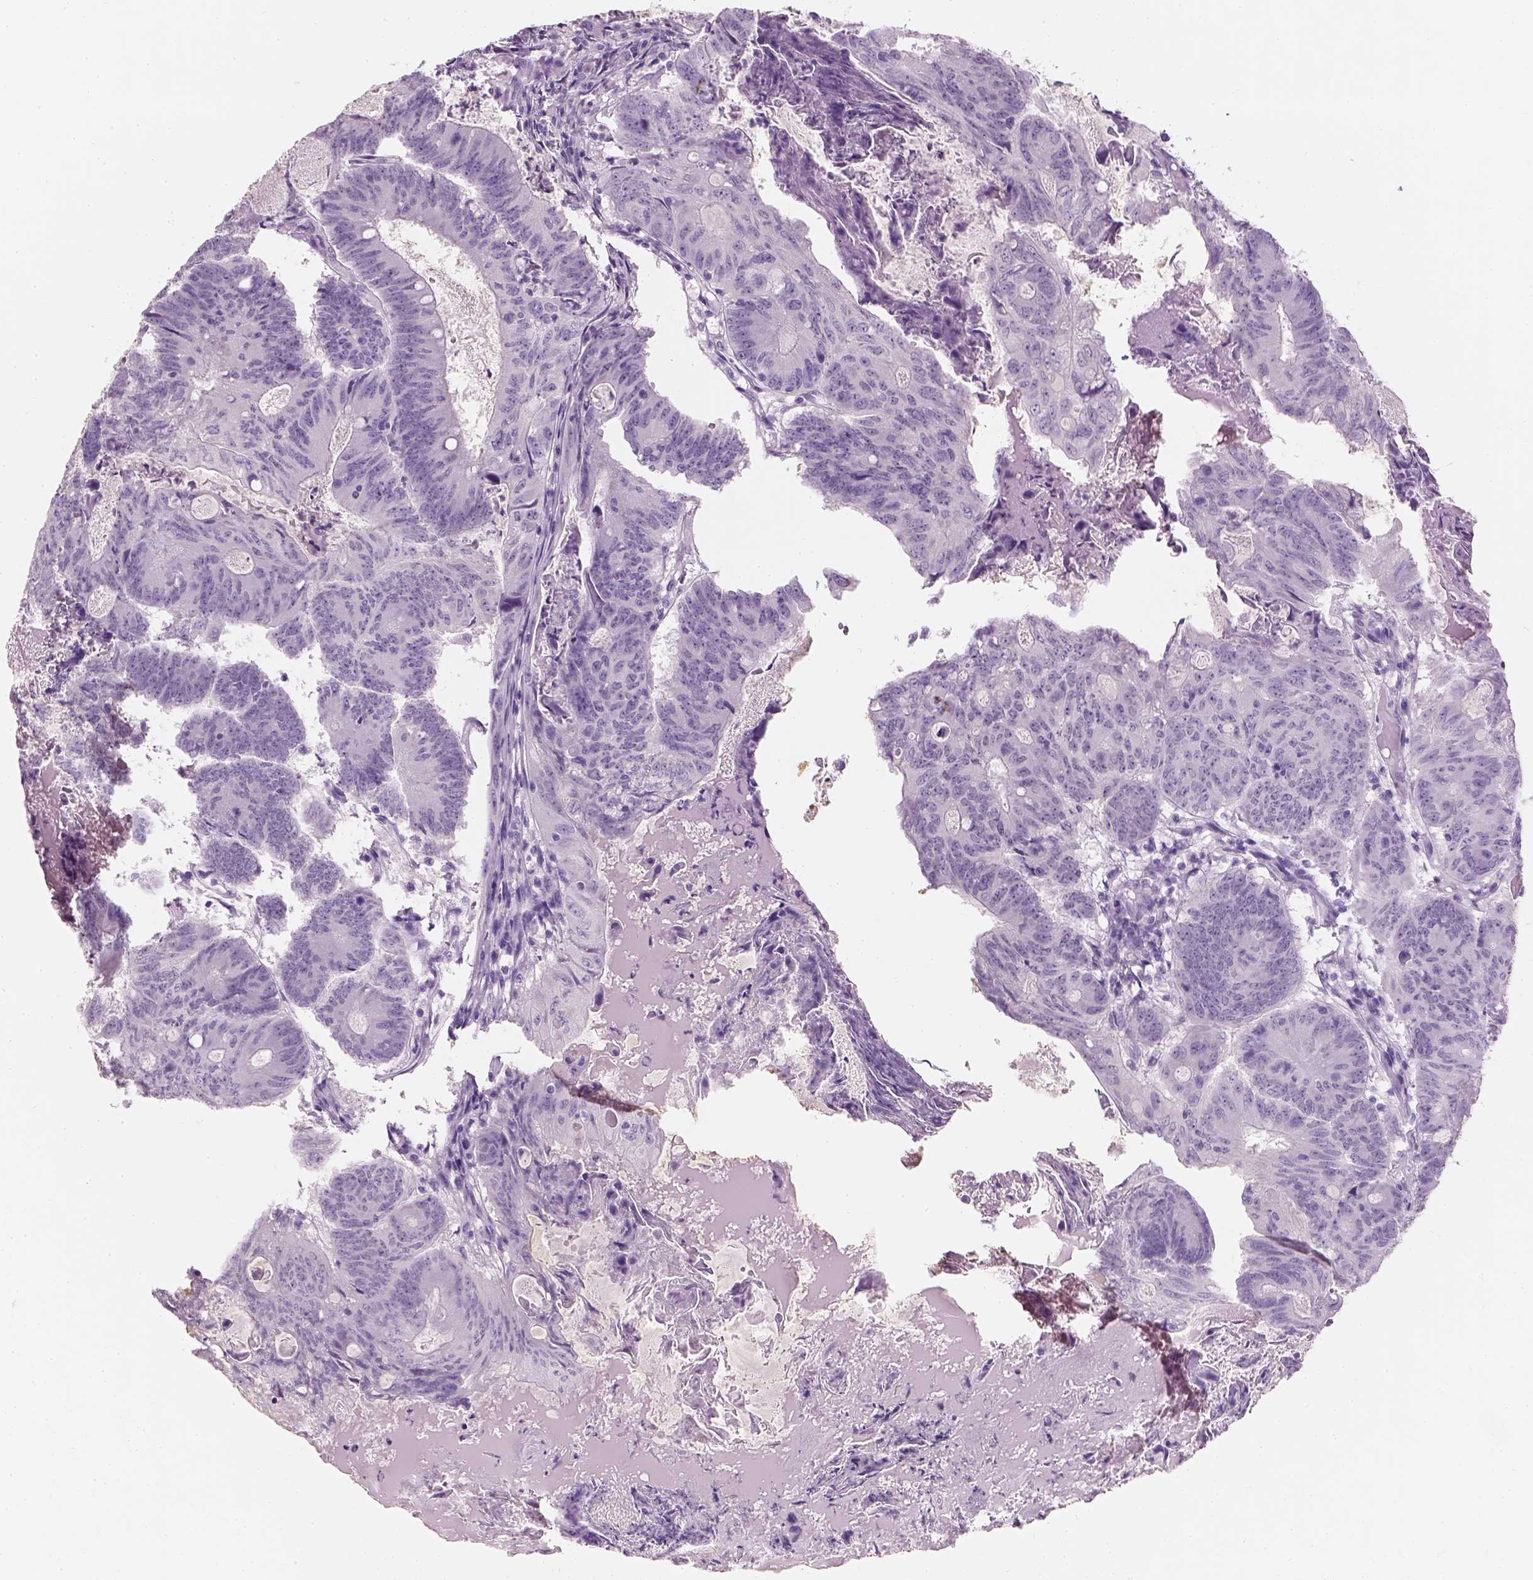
{"staining": {"intensity": "negative", "quantity": "none", "location": "none"}, "tissue": "colorectal cancer", "cell_type": "Tumor cells", "image_type": "cancer", "snomed": [{"axis": "morphology", "description": "Adenocarcinoma, NOS"}, {"axis": "topography", "description": "Colon"}], "caption": "The IHC photomicrograph has no significant positivity in tumor cells of adenocarcinoma (colorectal) tissue.", "gene": "TH", "patient": {"sex": "female", "age": 70}}